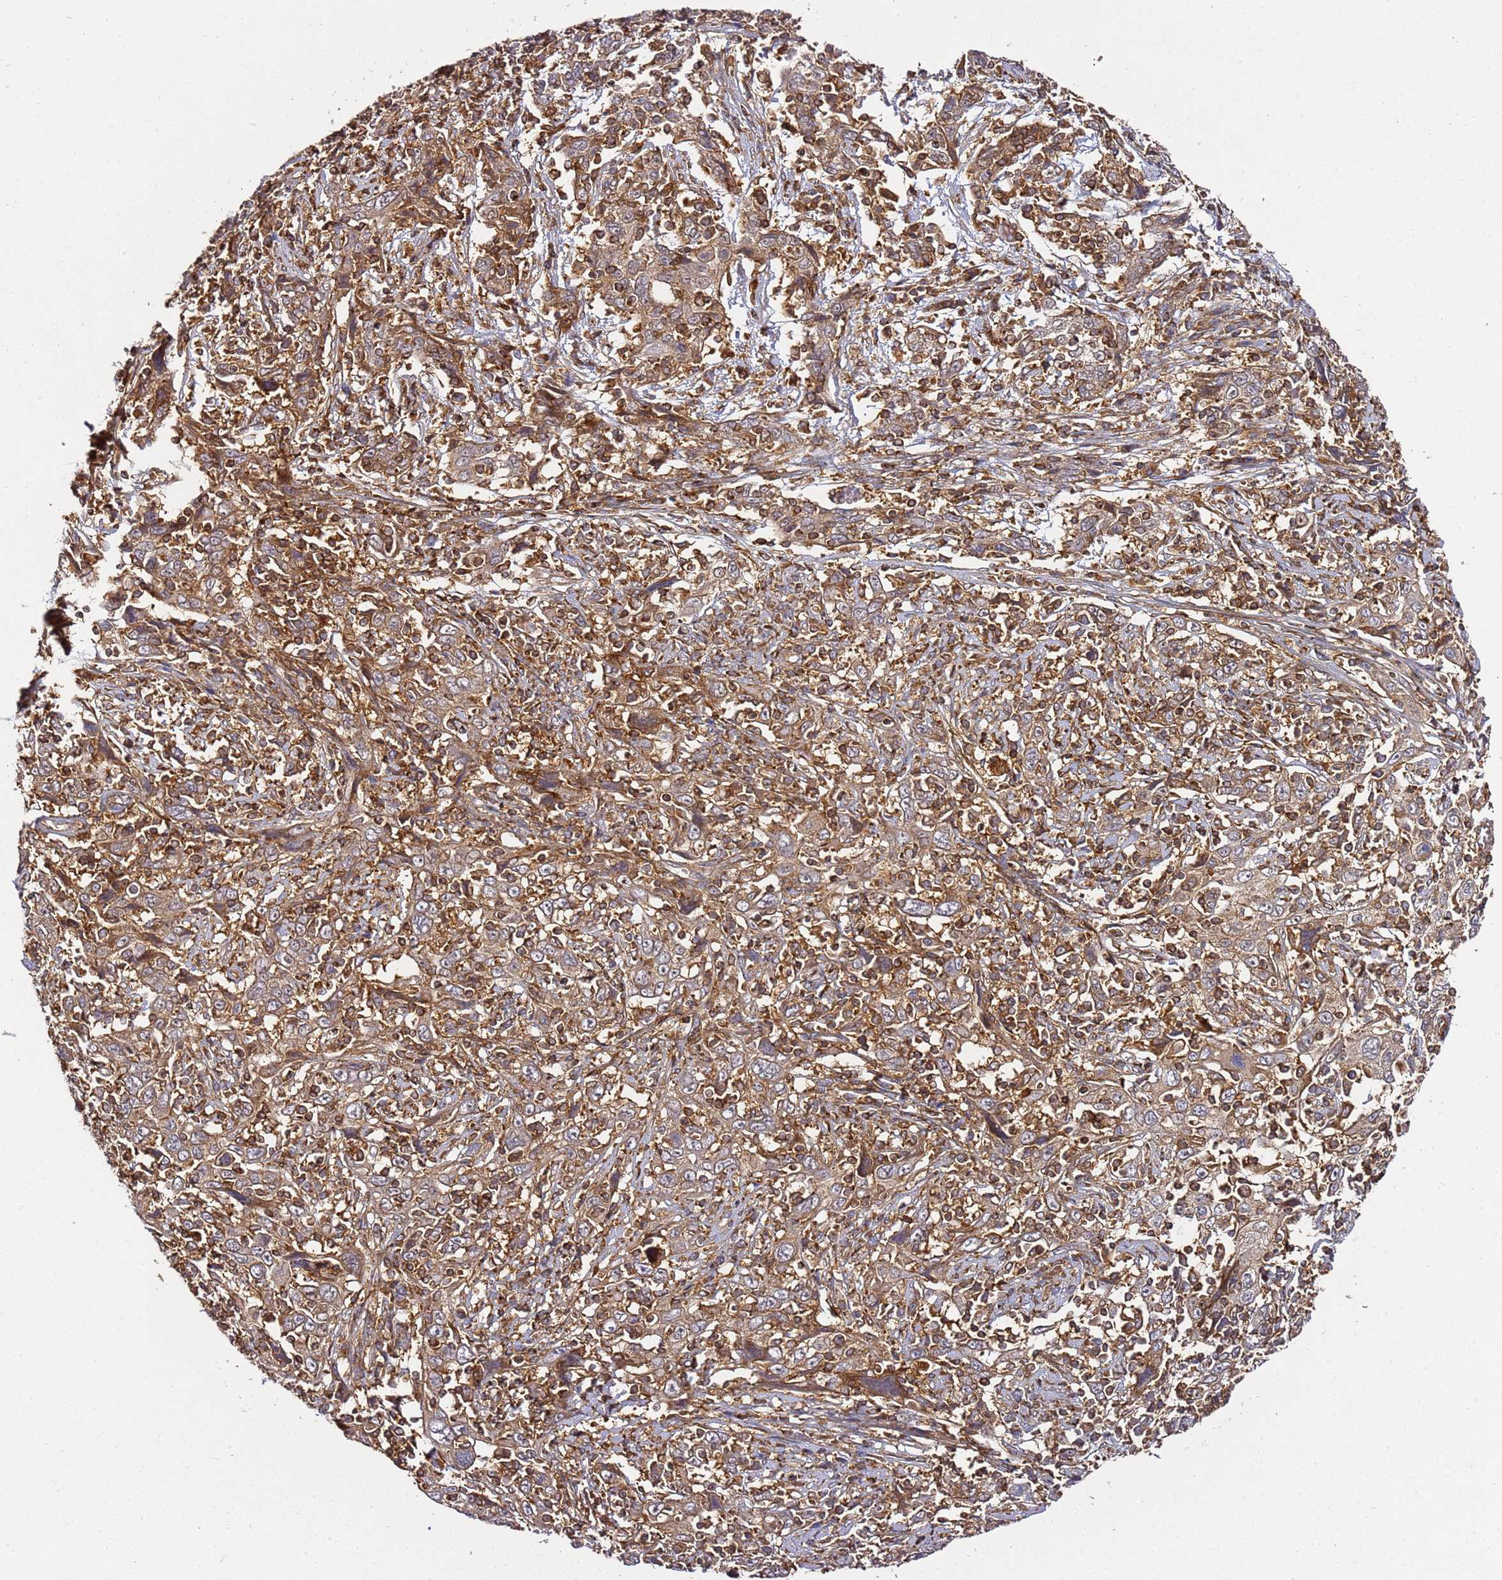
{"staining": {"intensity": "strong", "quantity": ">75%", "location": "cytoplasmic/membranous"}, "tissue": "cervical cancer", "cell_type": "Tumor cells", "image_type": "cancer", "snomed": [{"axis": "morphology", "description": "Squamous cell carcinoma, NOS"}, {"axis": "topography", "description": "Cervix"}], "caption": "Human cervical cancer (squamous cell carcinoma) stained for a protein (brown) exhibits strong cytoplasmic/membranous positive positivity in about >75% of tumor cells.", "gene": "PRMT7", "patient": {"sex": "female", "age": 46}}